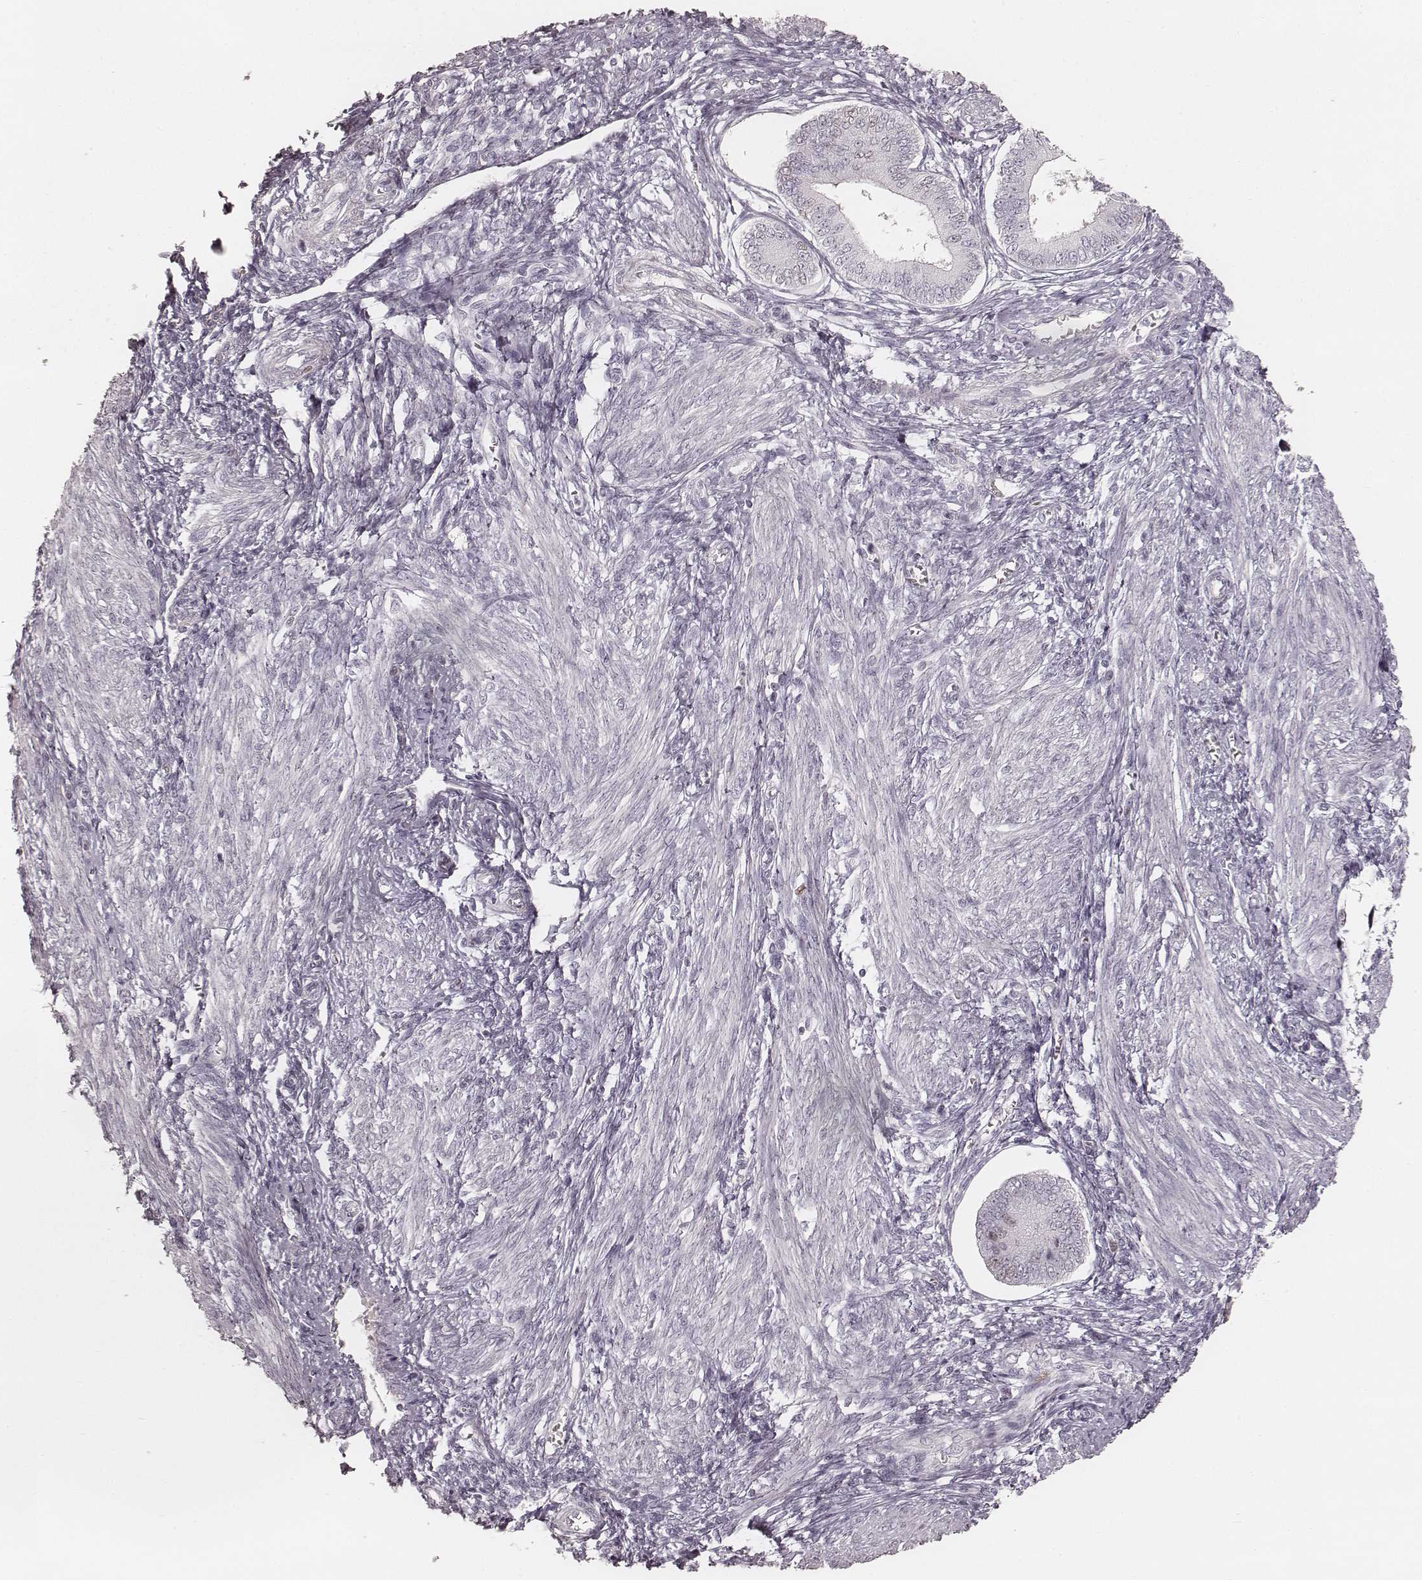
{"staining": {"intensity": "negative", "quantity": "none", "location": "none"}, "tissue": "endometrium", "cell_type": "Cells in endometrial stroma", "image_type": "normal", "snomed": [{"axis": "morphology", "description": "Normal tissue, NOS"}, {"axis": "topography", "description": "Endometrium"}], "caption": "Immunohistochemical staining of normal human endometrium displays no significant positivity in cells in endometrial stroma.", "gene": "TEX37", "patient": {"sex": "female", "age": 42}}